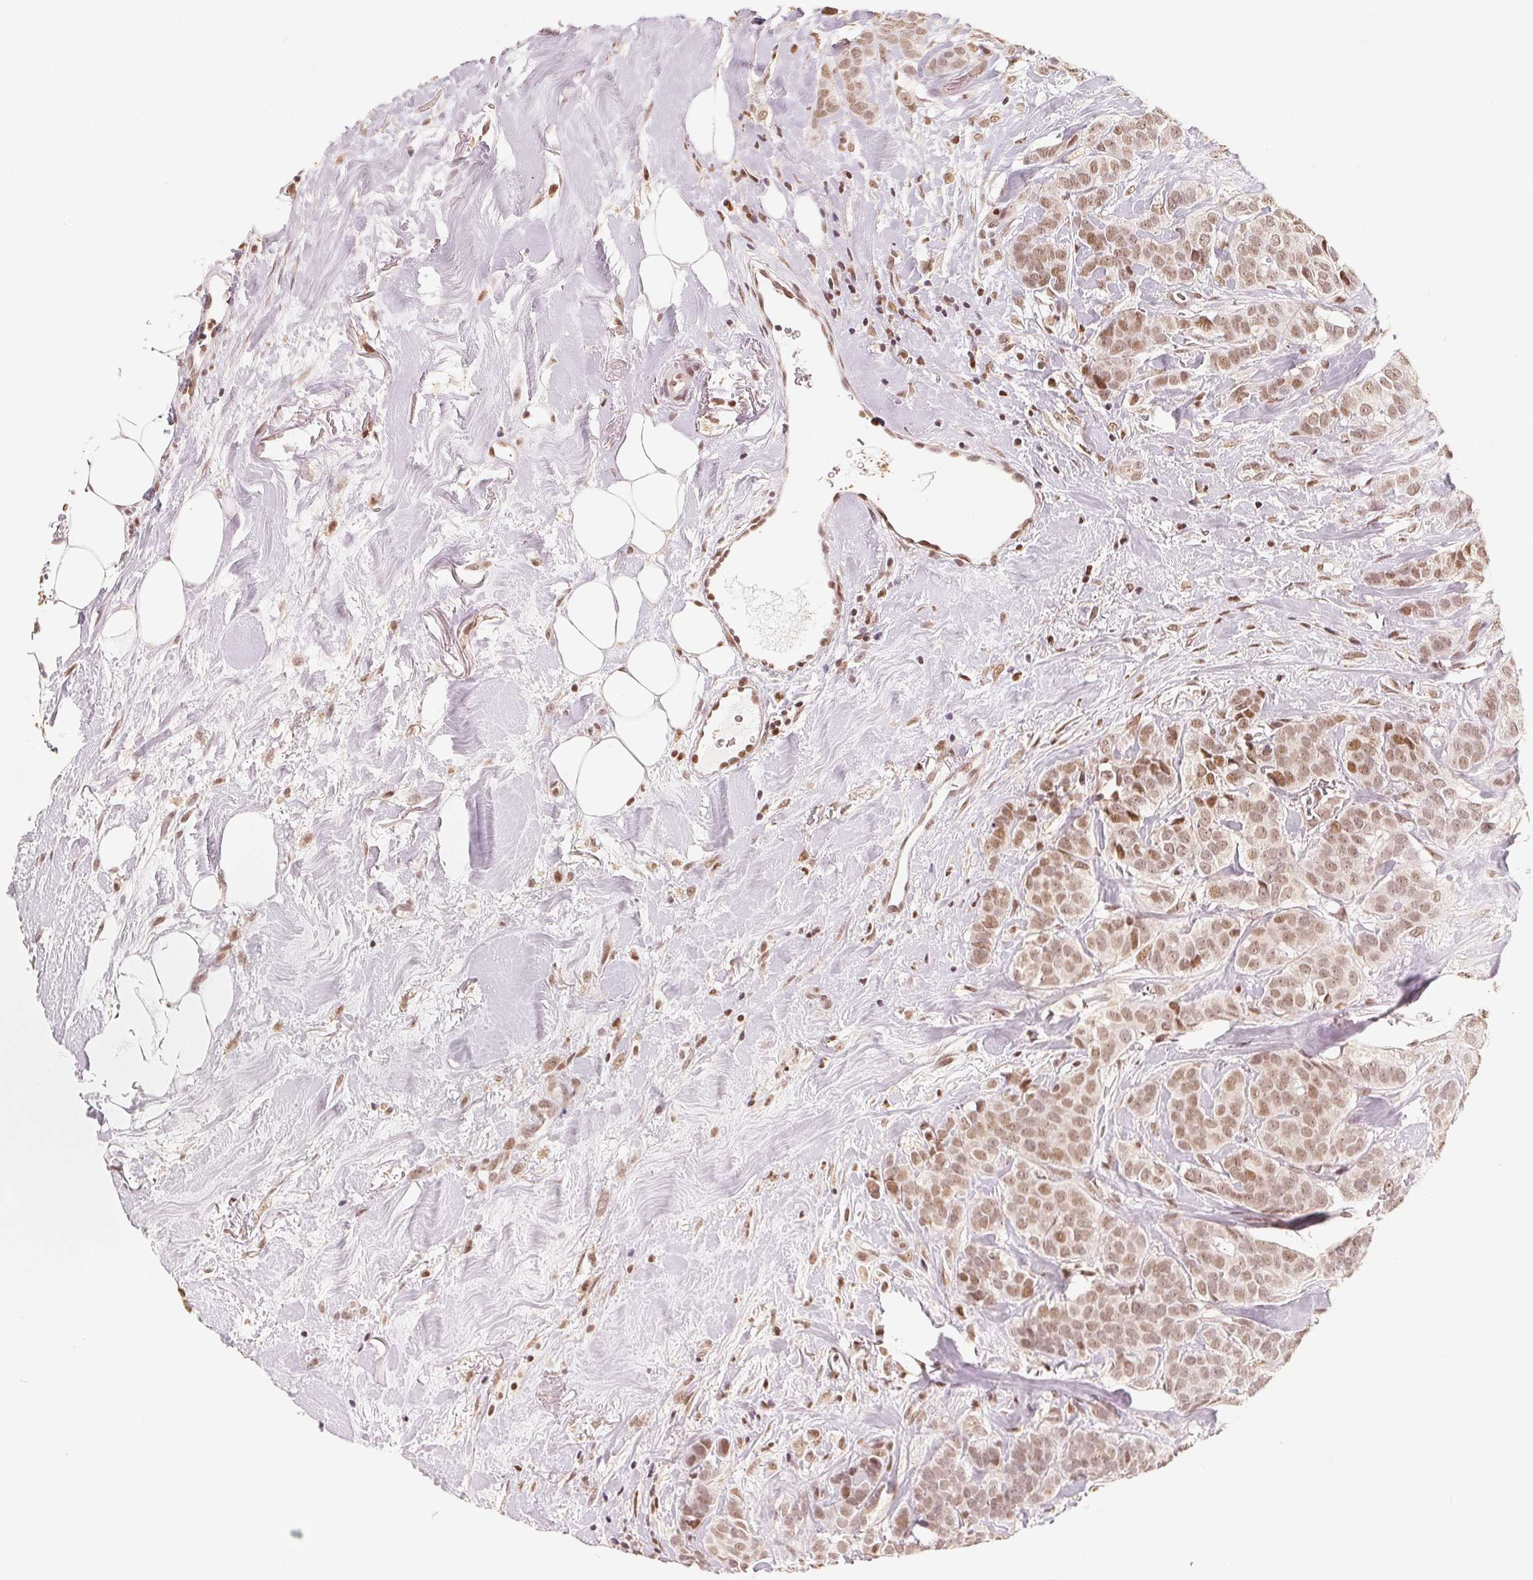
{"staining": {"intensity": "moderate", "quantity": ">75%", "location": "nuclear"}, "tissue": "breast cancer", "cell_type": "Tumor cells", "image_type": "cancer", "snomed": [{"axis": "morphology", "description": "Duct carcinoma"}, {"axis": "topography", "description": "Breast"}], "caption": "Immunohistochemistry (IHC) of breast cancer (intraductal carcinoma) reveals medium levels of moderate nuclear expression in approximately >75% of tumor cells.", "gene": "CCDC138", "patient": {"sex": "female", "age": 84}}